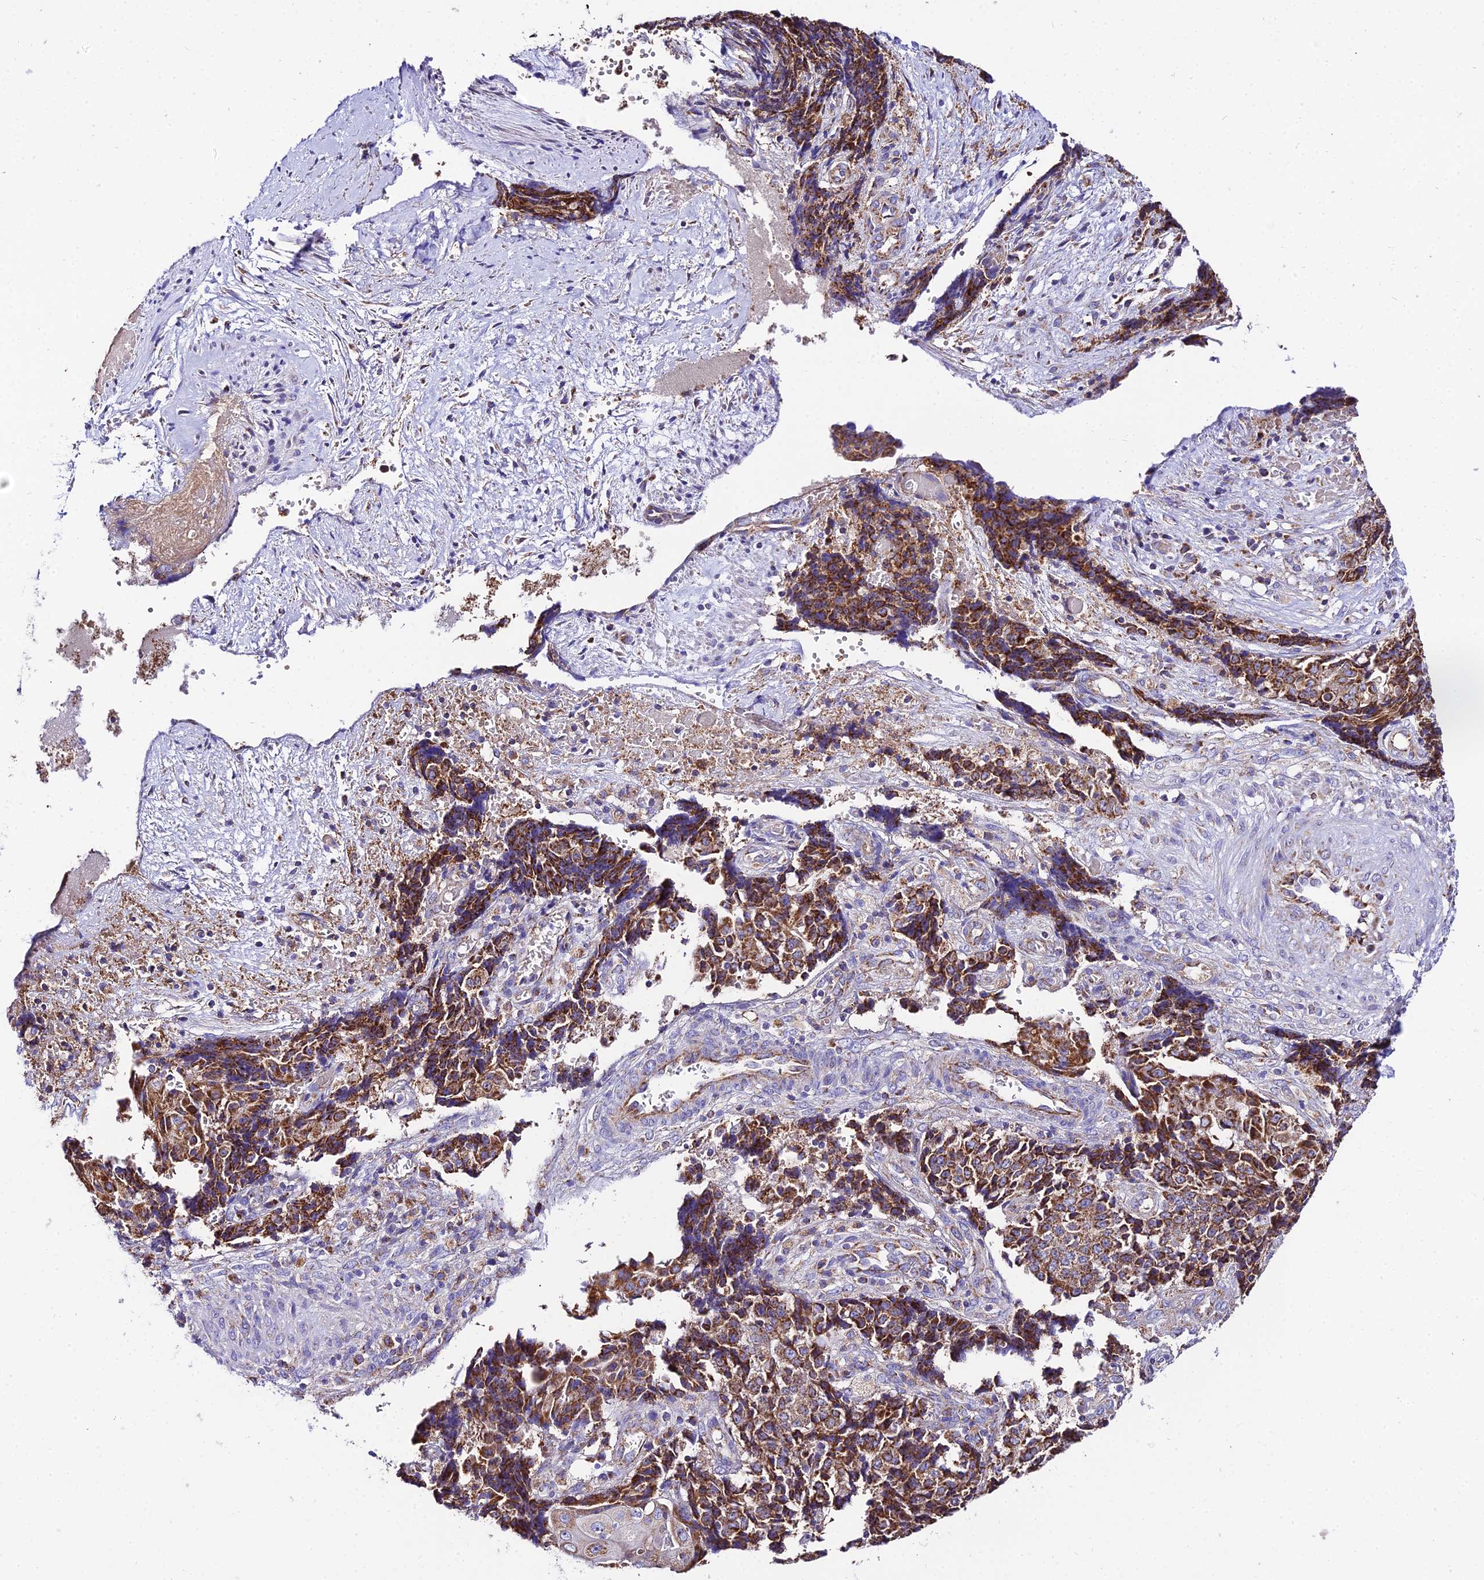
{"staining": {"intensity": "strong", "quantity": ">75%", "location": "cytoplasmic/membranous"}, "tissue": "ovarian cancer", "cell_type": "Tumor cells", "image_type": "cancer", "snomed": [{"axis": "morphology", "description": "Carcinoma, endometroid"}, {"axis": "topography", "description": "Ovary"}], "caption": "This histopathology image shows endometroid carcinoma (ovarian) stained with IHC to label a protein in brown. The cytoplasmic/membranous of tumor cells show strong positivity for the protein. Nuclei are counter-stained blue.", "gene": "OCIAD1", "patient": {"sex": "female", "age": 42}}